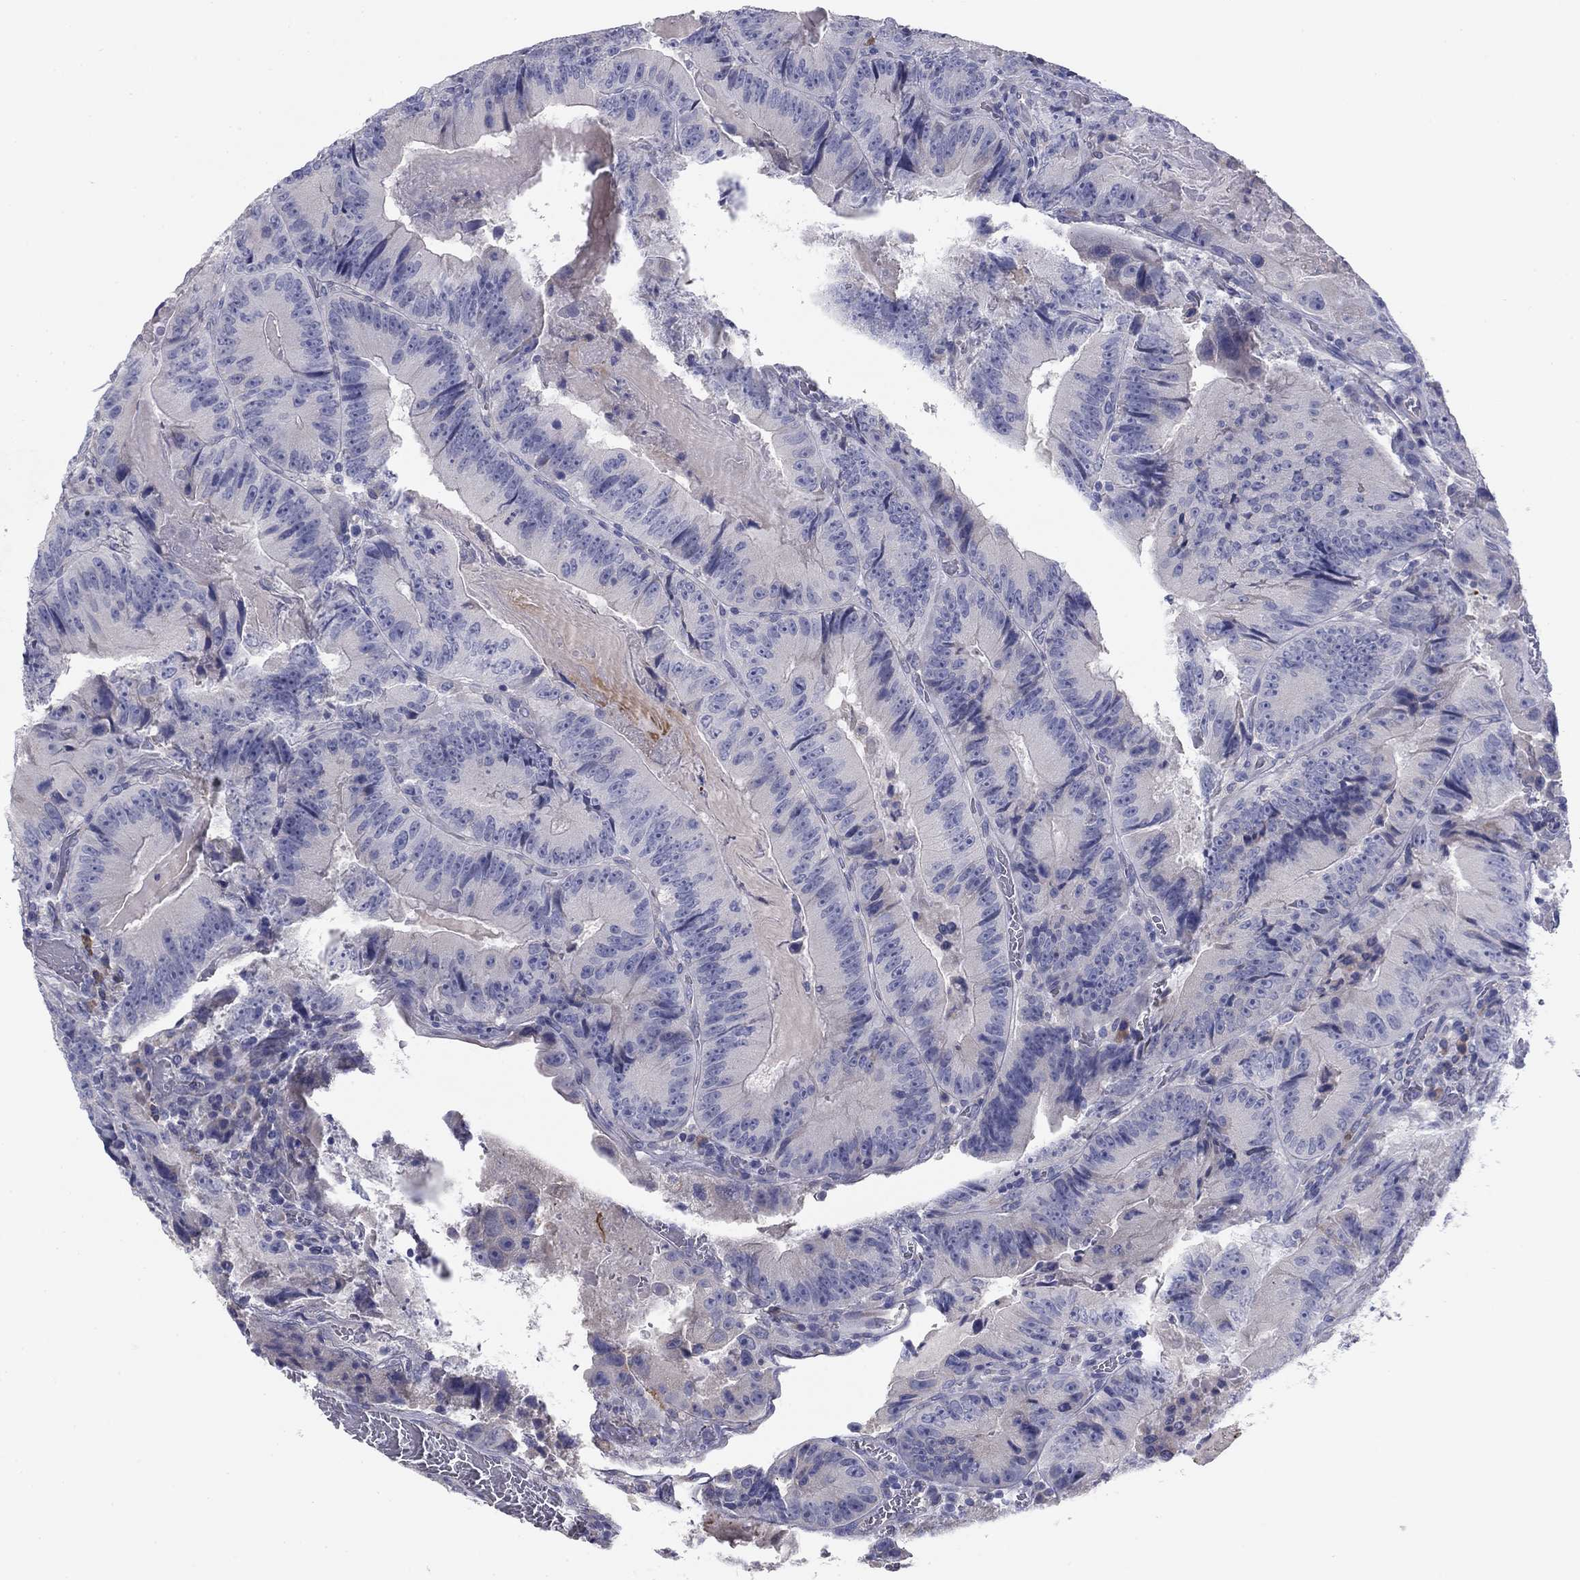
{"staining": {"intensity": "negative", "quantity": "none", "location": "none"}, "tissue": "colorectal cancer", "cell_type": "Tumor cells", "image_type": "cancer", "snomed": [{"axis": "morphology", "description": "Adenocarcinoma, NOS"}, {"axis": "topography", "description": "Colon"}], "caption": "Immunohistochemistry image of neoplastic tissue: colorectal cancer (adenocarcinoma) stained with DAB (3,3'-diaminobenzidine) exhibits no significant protein staining in tumor cells.", "gene": "GRK7", "patient": {"sex": "female", "age": 86}}